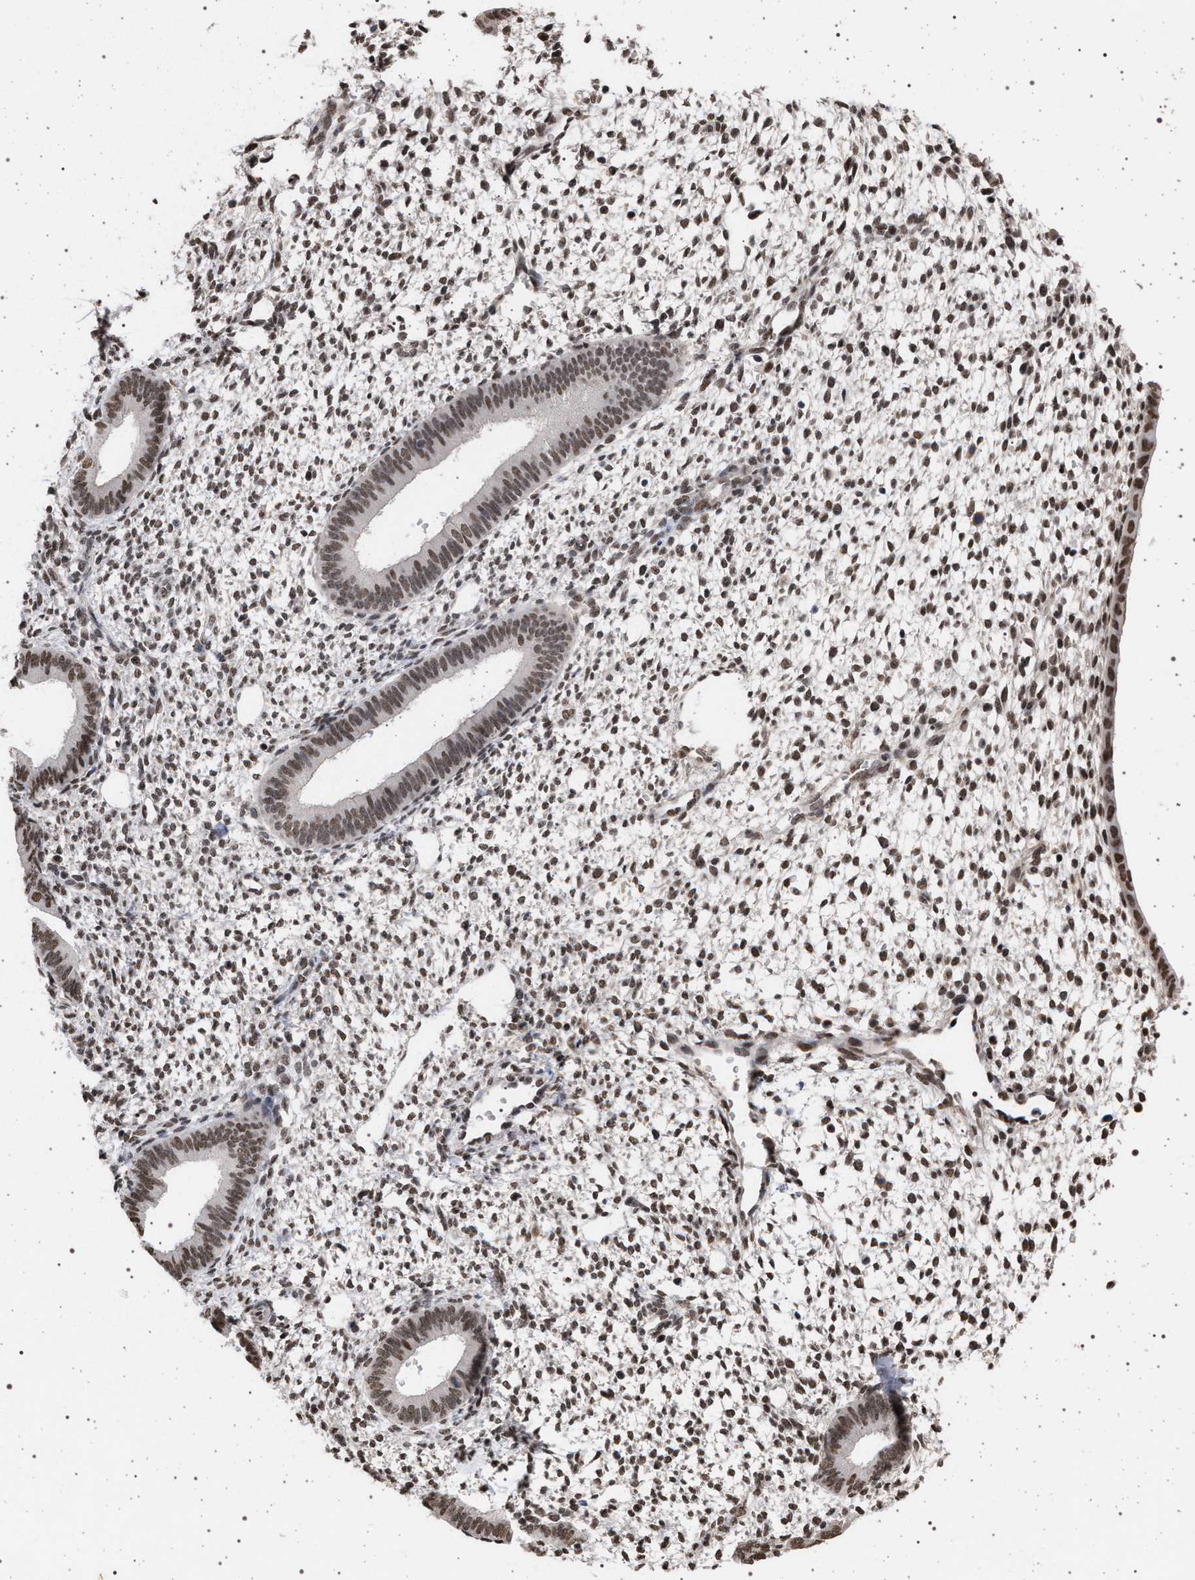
{"staining": {"intensity": "moderate", "quantity": "25%-75%", "location": "nuclear"}, "tissue": "endometrium", "cell_type": "Cells in endometrial stroma", "image_type": "normal", "snomed": [{"axis": "morphology", "description": "Normal tissue, NOS"}, {"axis": "topography", "description": "Endometrium"}], "caption": "High-power microscopy captured an immunohistochemistry (IHC) histopathology image of normal endometrium, revealing moderate nuclear expression in about 25%-75% of cells in endometrial stroma. Using DAB (brown) and hematoxylin (blue) stains, captured at high magnification using brightfield microscopy.", "gene": "PHF12", "patient": {"sex": "female", "age": 46}}